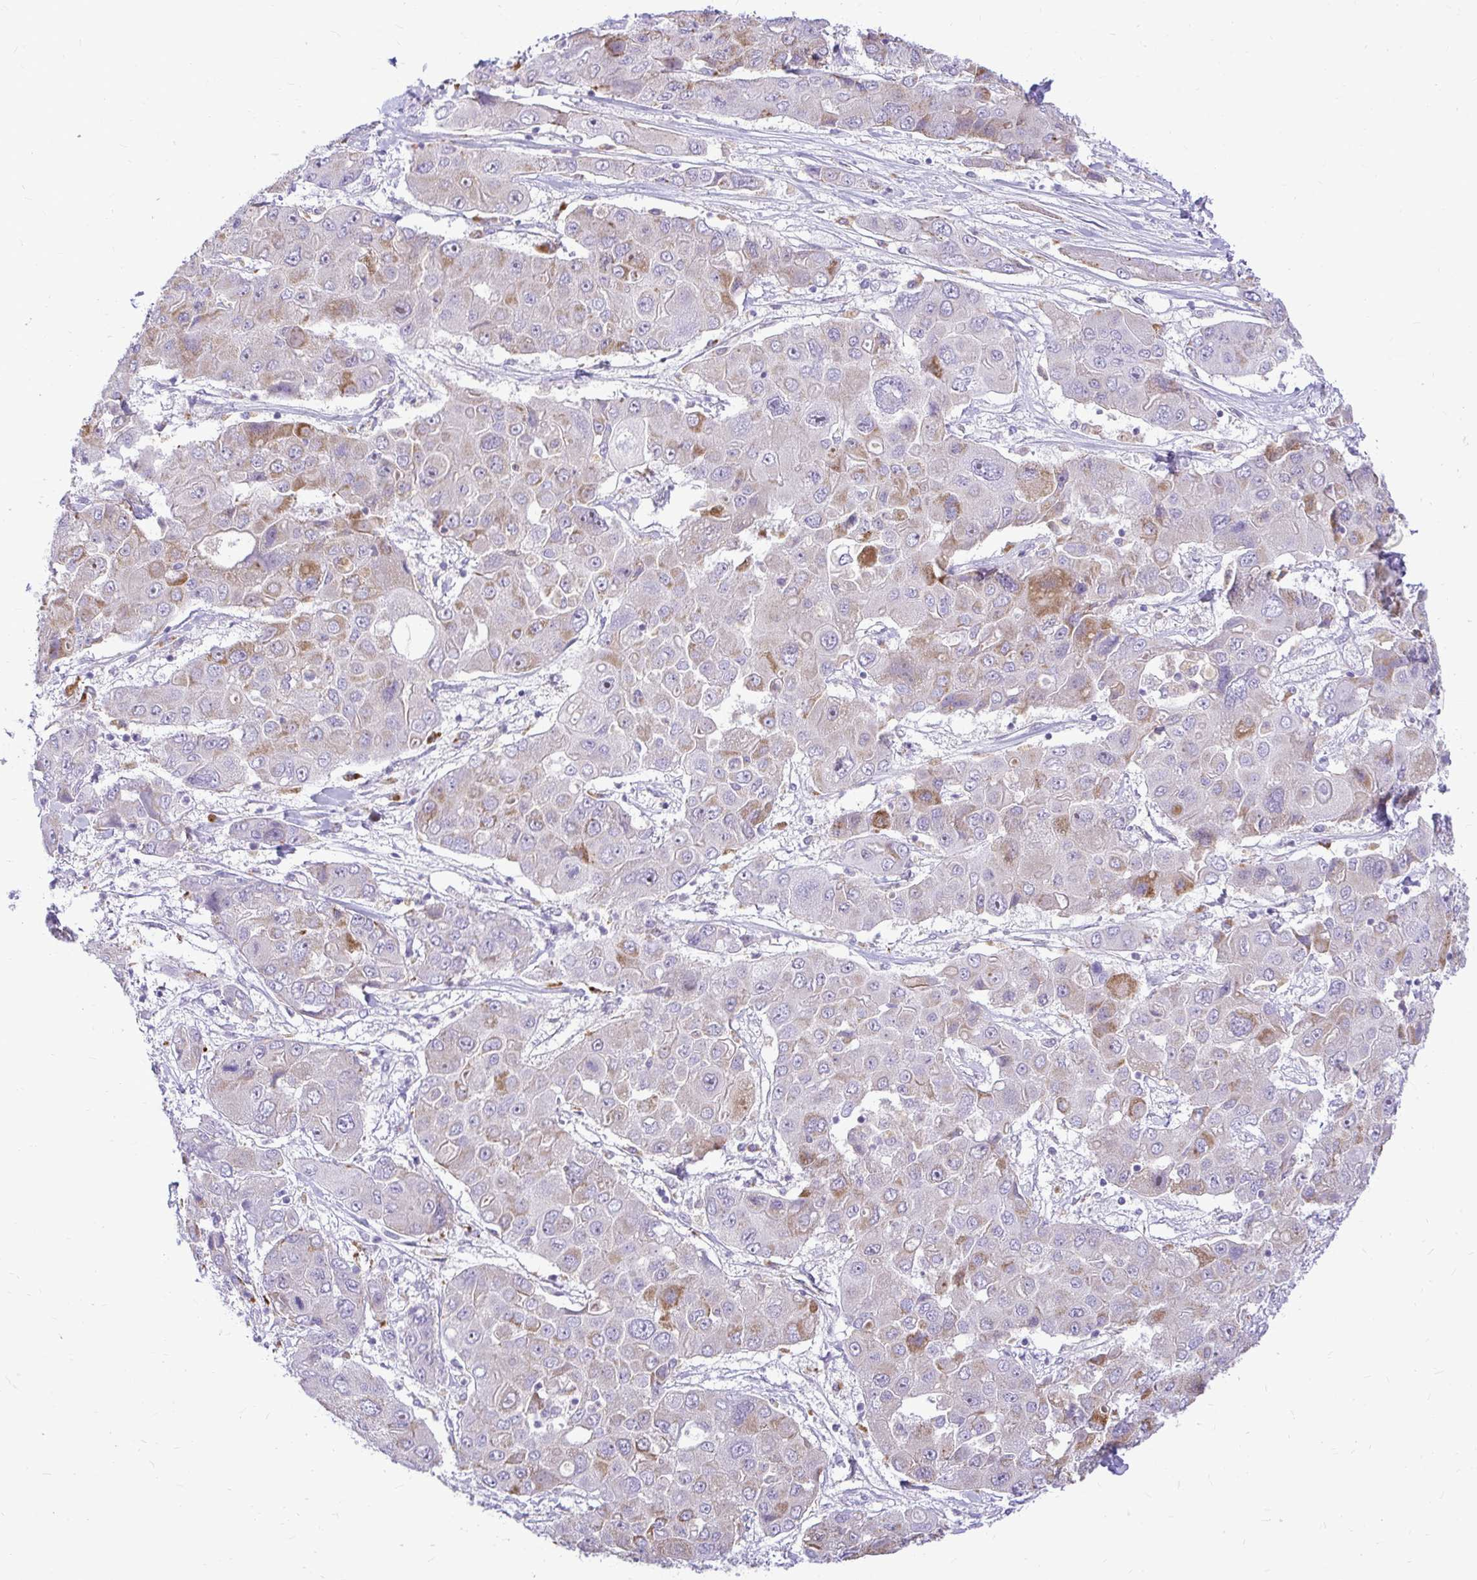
{"staining": {"intensity": "moderate", "quantity": "<25%", "location": "cytoplasmic/membranous"}, "tissue": "liver cancer", "cell_type": "Tumor cells", "image_type": "cancer", "snomed": [{"axis": "morphology", "description": "Cholangiocarcinoma"}, {"axis": "topography", "description": "Liver"}], "caption": "Liver cancer stained with a brown dye shows moderate cytoplasmic/membranous positive expression in approximately <25% of tumor cells.", "gene": "PKN3", "patient": {"sex": "male", "age": 67}}